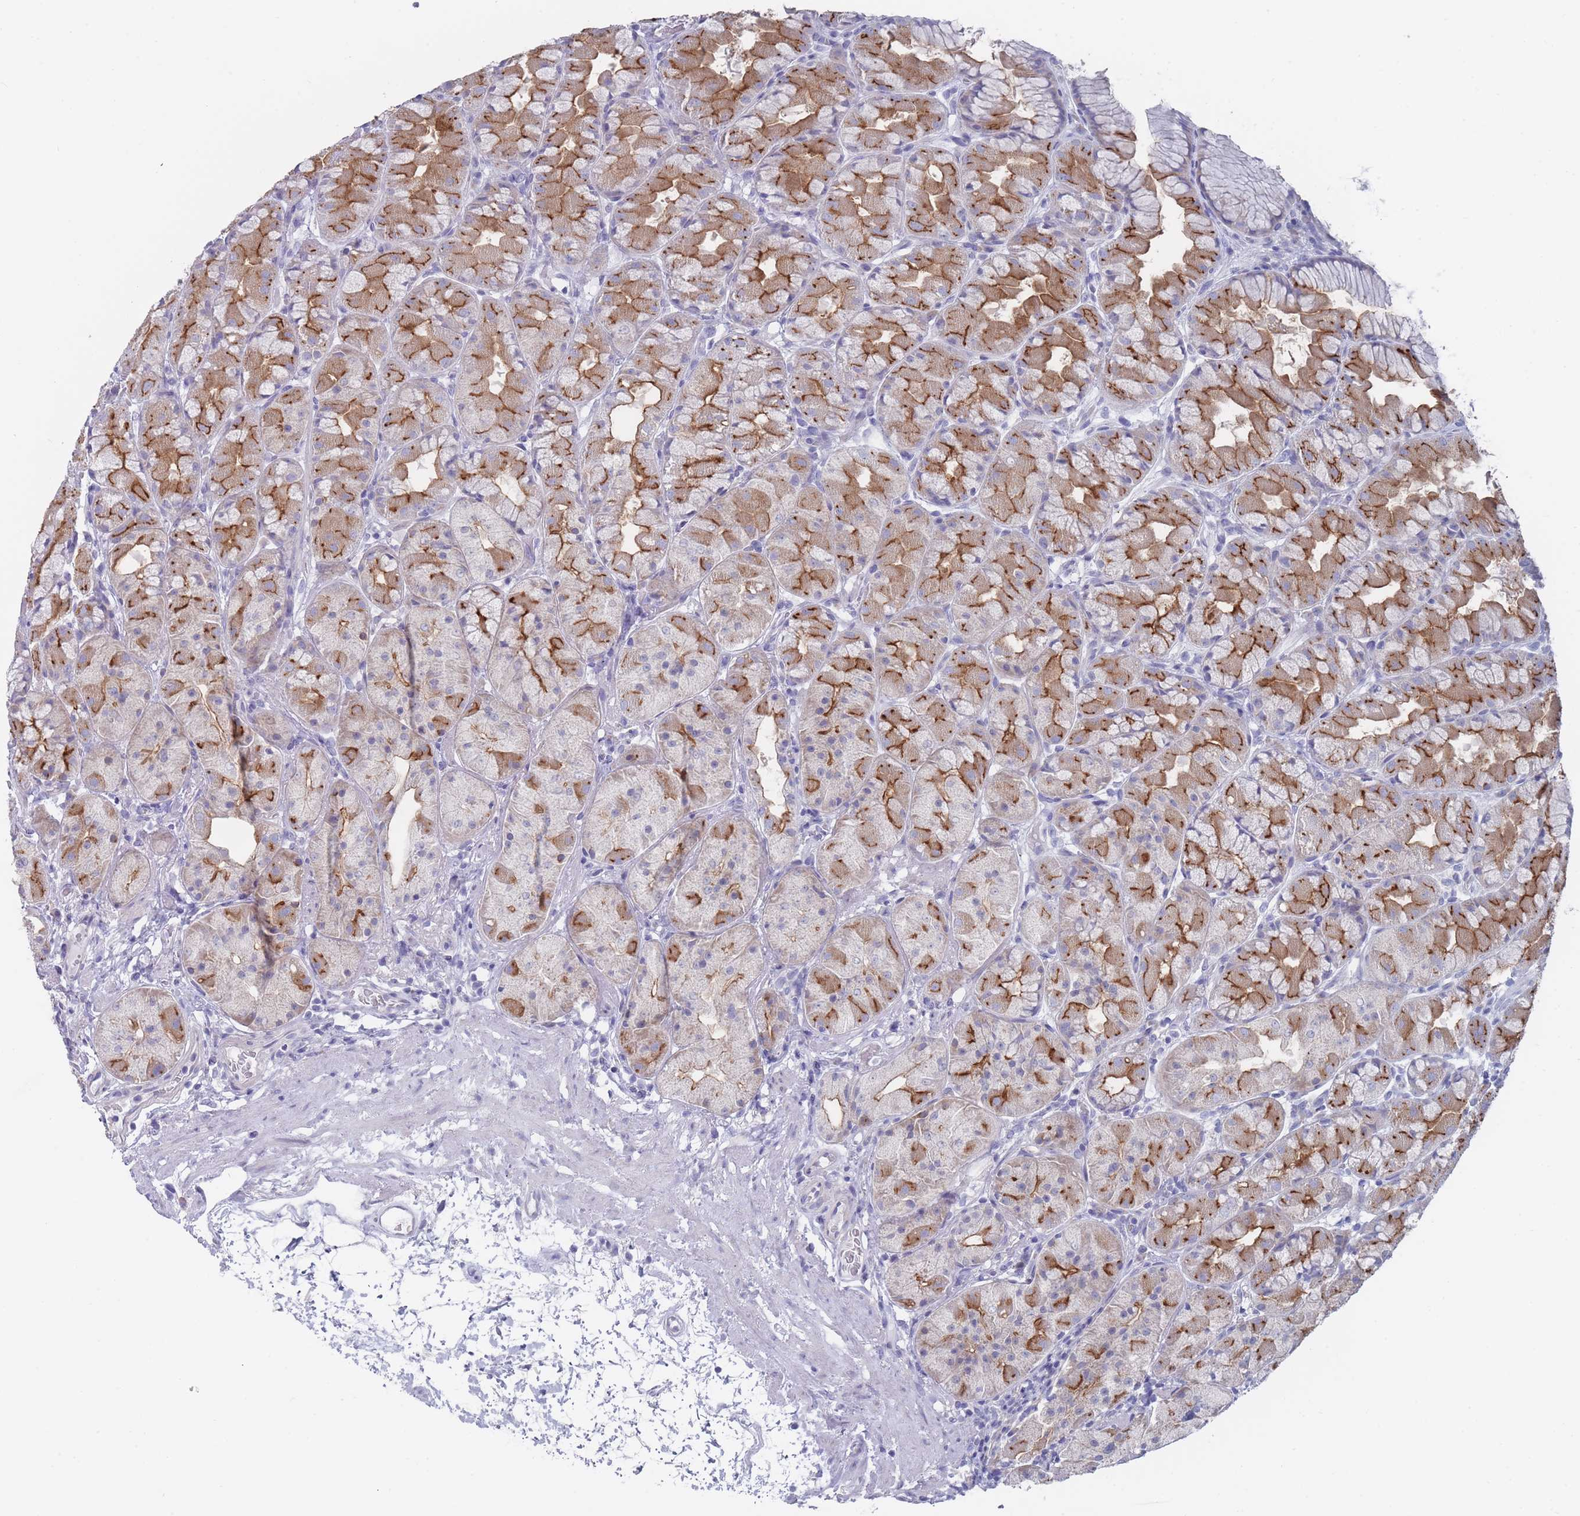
{"staining": {"intensity": "strong", "quantity": "25%-75%", "location": "cytoplasmic/membranous"}, "tissue": "stomach", "cell_type": "Glandular cells", "image_type": "normal", "snomed": [{"axis": "morphology", "description": "Normal tissue, NOS"}, {"axis": "topography", "description": "Stomach"}], "caption": "A photomicrograph of human stomach stained for a protein reveals strong cytoplasmic/membranous brown staining in glandular cells. The staining was performed using DAB, with brown indicating positive protein expression. Nuclei are stained blue with hematoxylin.", "gene": "PIGU", "patient": {"sex": "male", "age": 57}}